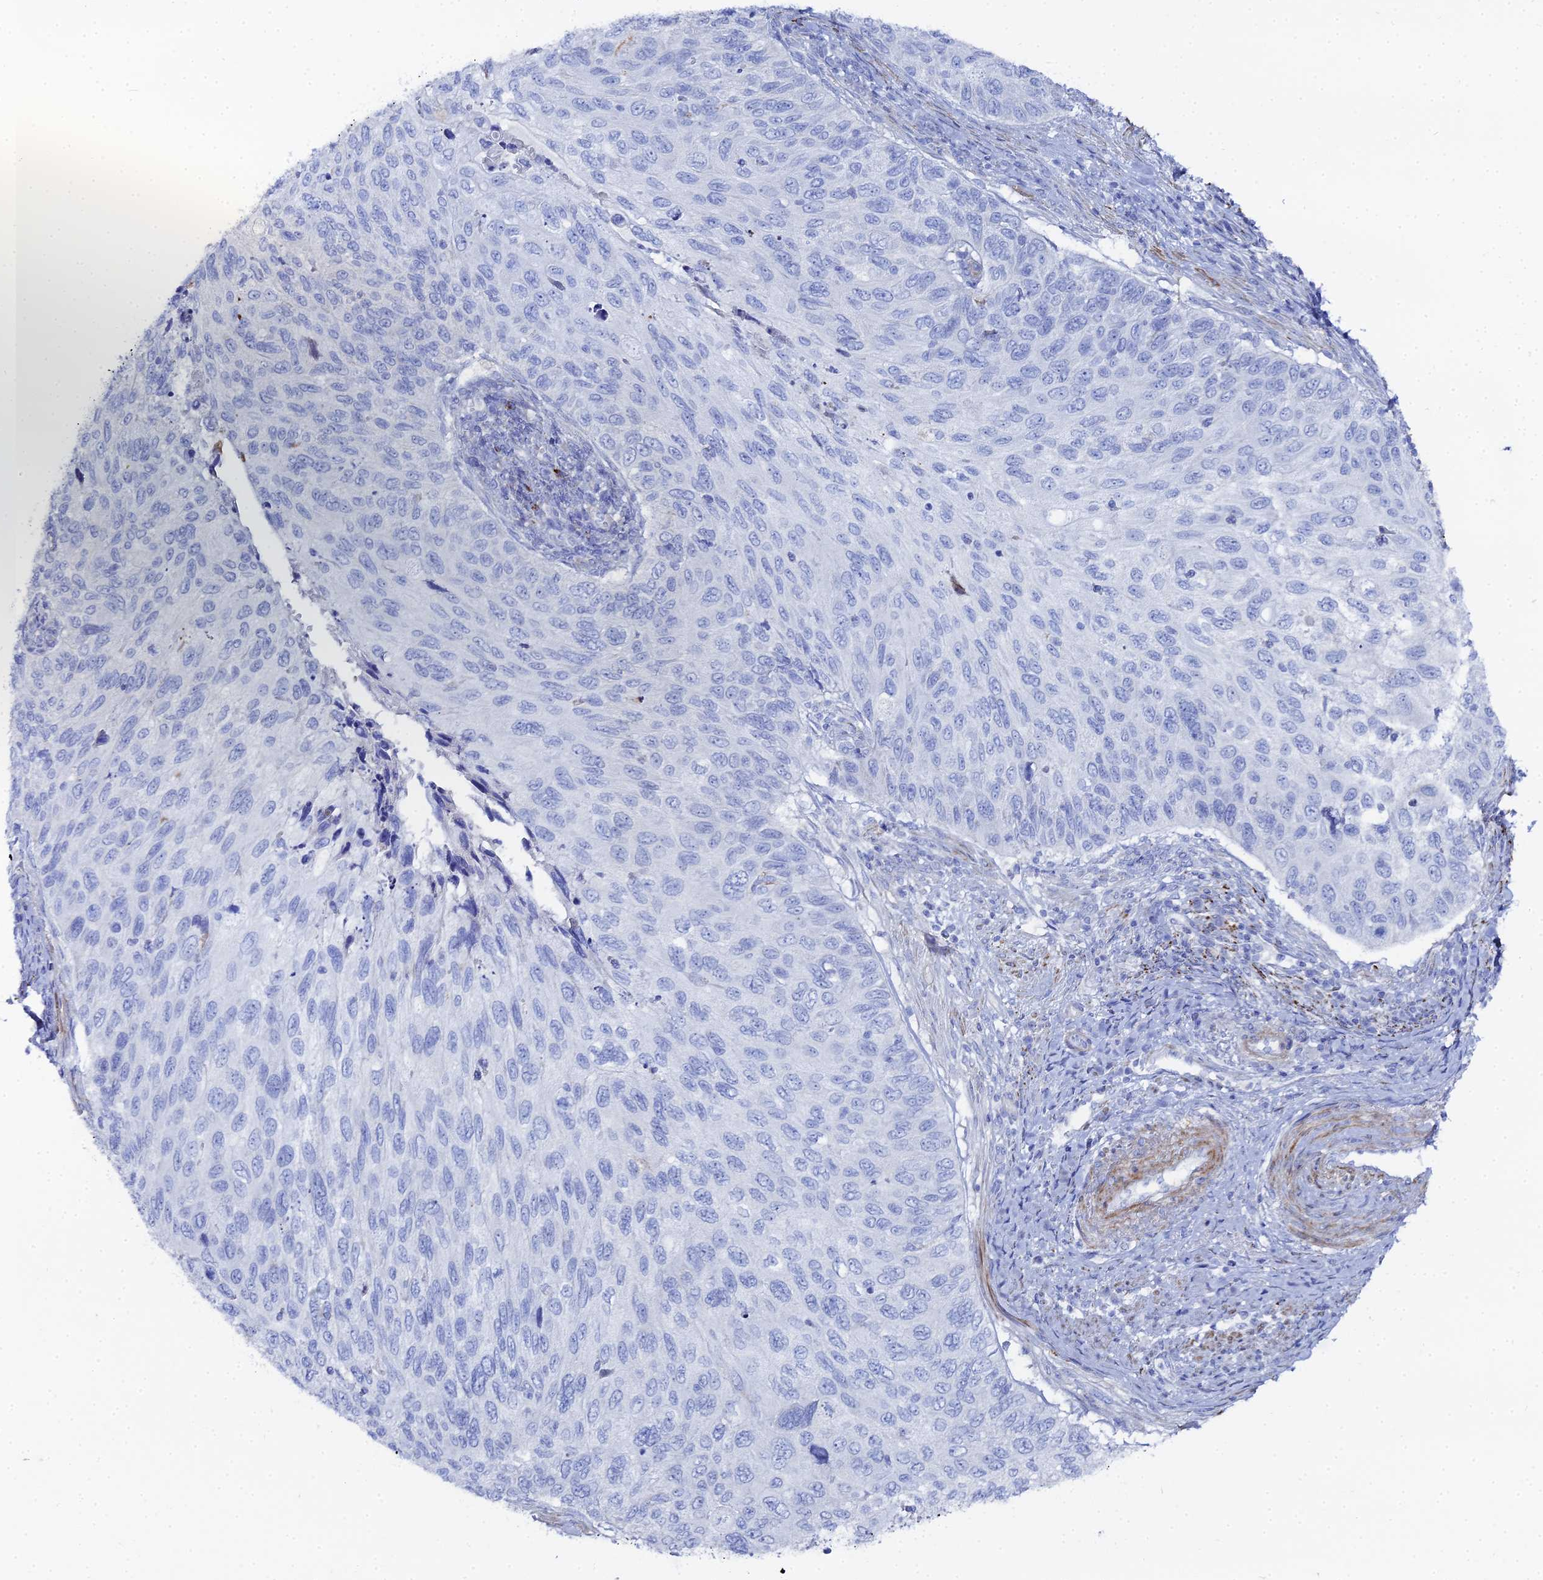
{"staining": {"intensity": "negative", "quantity": "none", "location": "none"}, "tissue": "cervical cancer", "cell_type": "Tumor cells", "image_type": "cancer", "snomed": [{"axis": "morphology", "description": "Squamous cell carcinoma, NOS"}, {"axis": "topography", "description": "Cervix"}], "caption": "Photomicrograph shows no significant protein positivity in tumor cells of cervical squamous cell carcinoma.", "gene": "DHX34", "patient": {"sex": "female", "age": 70}}